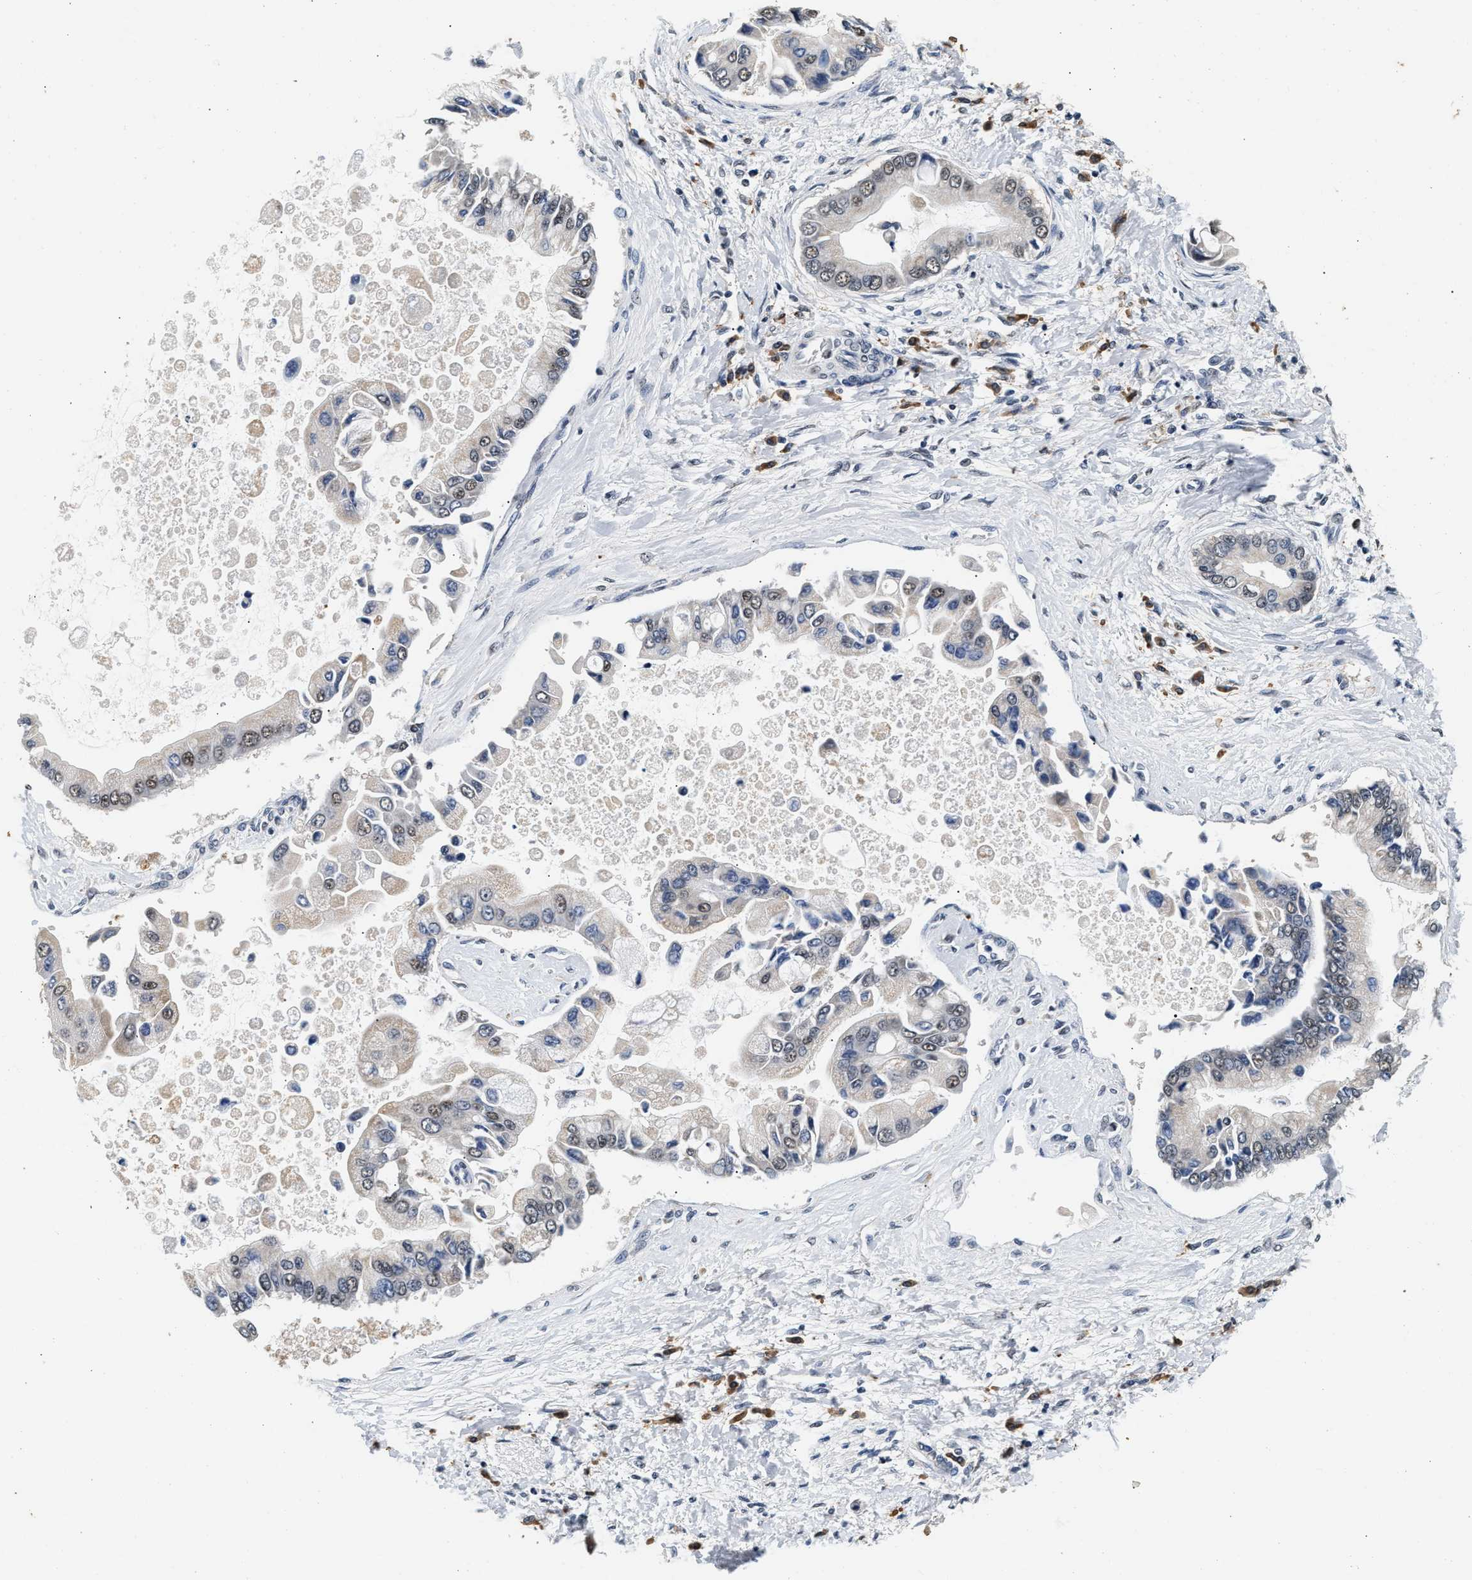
{"staining": {"intensity": "weak", "quantity": "<25%", "location": "nuclear"}, "tissue": "liver cancer", "cell_type": "Tumor cells", "image_type": "cancer", "snomed": [{"axis": "morphology", "description": "Cholangiocarcinoma"}, {"axis": "topography", "description": "Liver"}], "caption": "This photomicrograph is of liver cholangiocarcinoma stained with immunohistochemistry to label a protein in brown with the nuclei are counter-stained blue. There is no positivity in tumor cells.", "gene": "THOC1", "patient": {"sex": "male", "age": 50}}